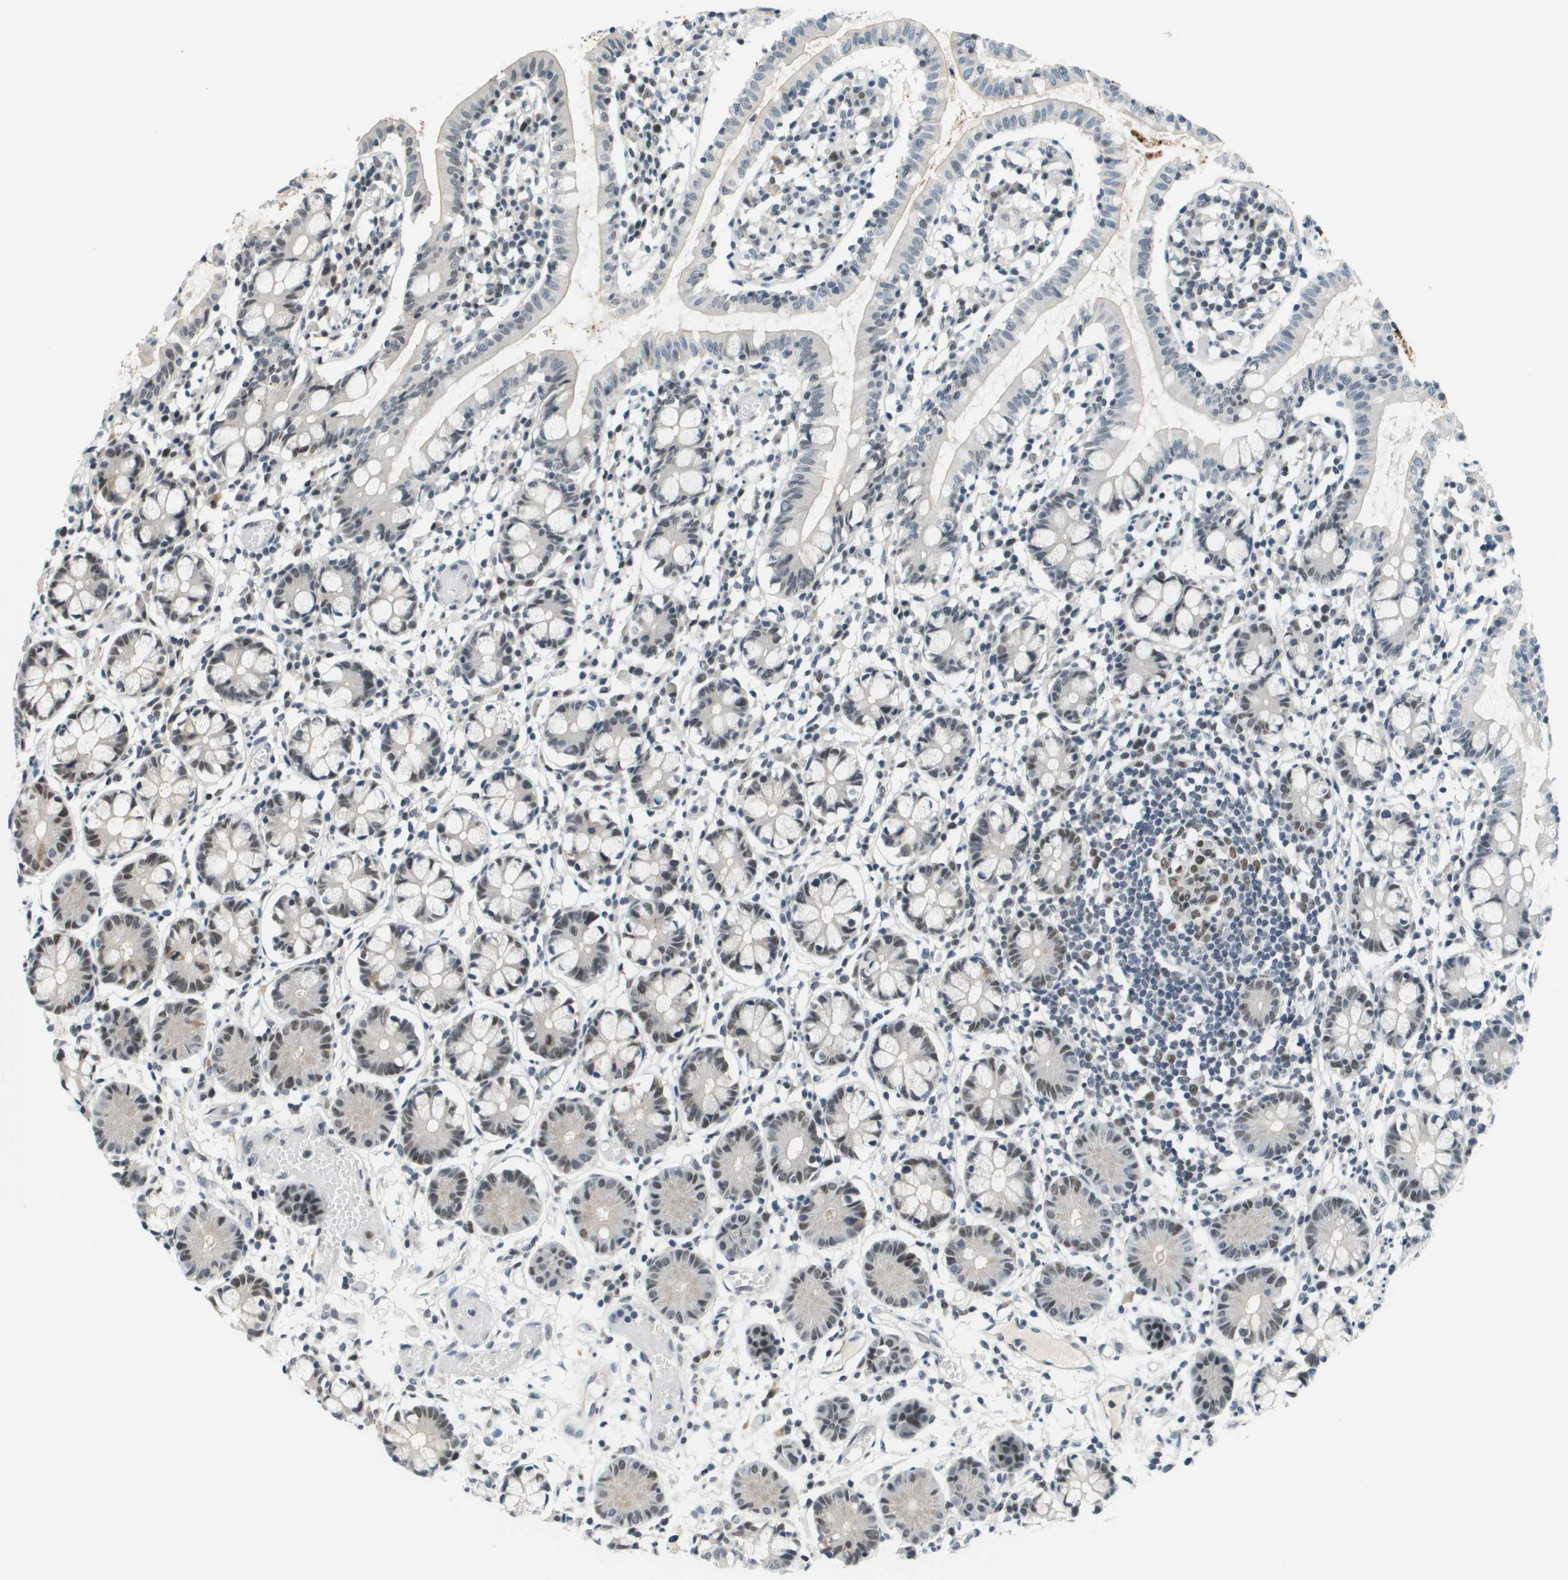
{"staining": {"intensity": "moderate", "quantity": "25%-75%", "location": "nuclear"}, "tissue": "small intestine", "cell_type": "Glandular cells", "image_type": "normal", "snomed": [{"axis": "morphology", "description": "Normal tissue, NOS"}, {"axis": "morphology", "description": "Cystadenocarcinoma, serous, Metastatic site"}, {"axis": "topography", "description": "Small intestine"}], "caption": "A histopathology image of human small intestine stained for a protein exhibits moderate nuclear brown staining in glandular cells.", "gene": "CBX5", "patient": {"sex": "female", "age": 61}}